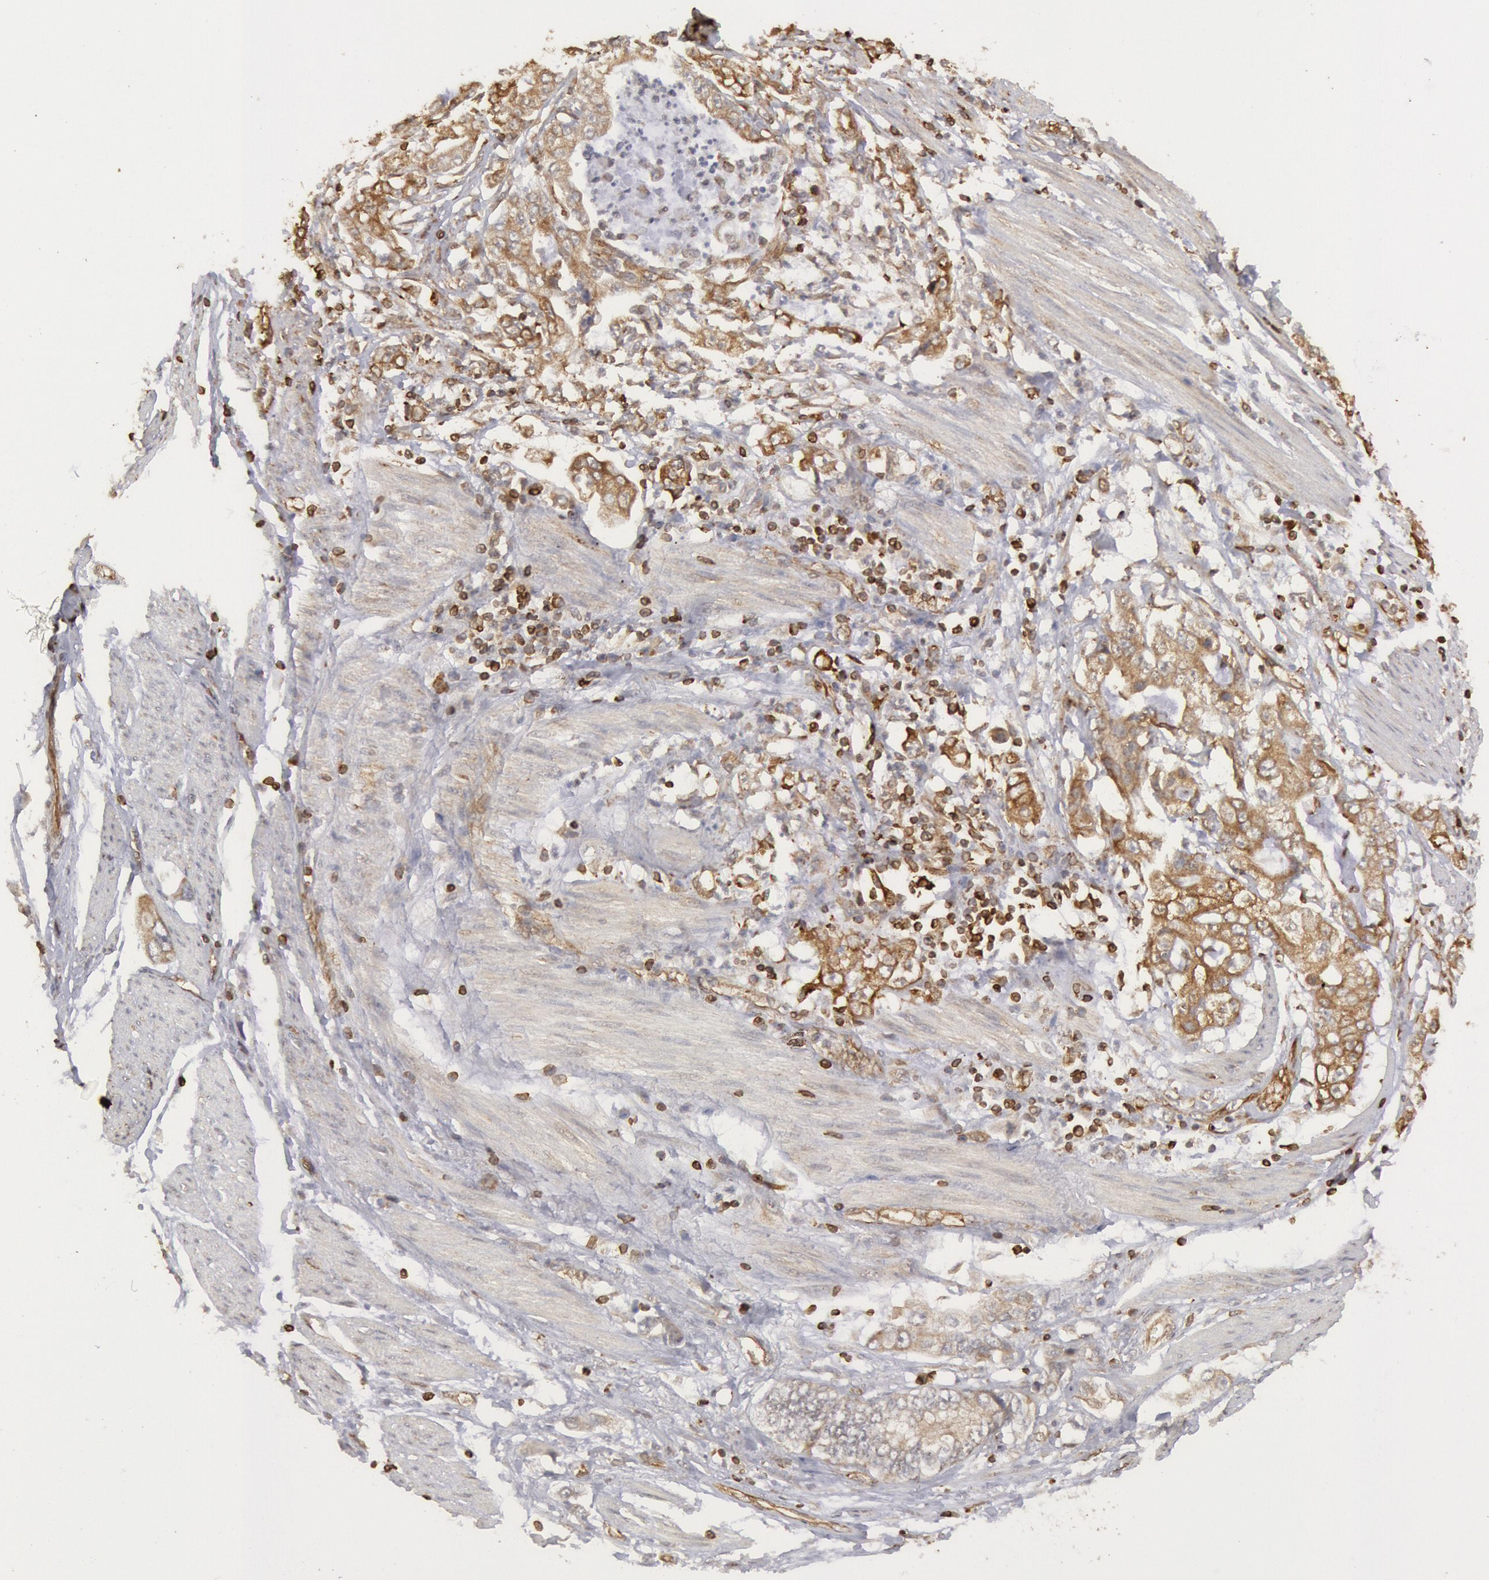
{"staining": {"intensity": "moderate", "quantity": ">75%", "location": "cytoplasmic/membranous"}, "tissue": "stomach cancer", "cell_type": "Tumor cells", "image_type": "cancer", "snomed": [{"axis": "morphology", "description": "Adenocarcinoma, NOS"}, {"axis": "topography", "description": "Pancreas"}, {"axis": "topography", "description": "Stomach, upper"}], "caption": "Protein expression analysis of human stomach cancer (adenocarcinoma) reveals moderate cytoplasmic/membranous staining in approximately >75% of tumor cells.", "gene": "TAP2", "patient": {"sex": "male", "age": 77}}